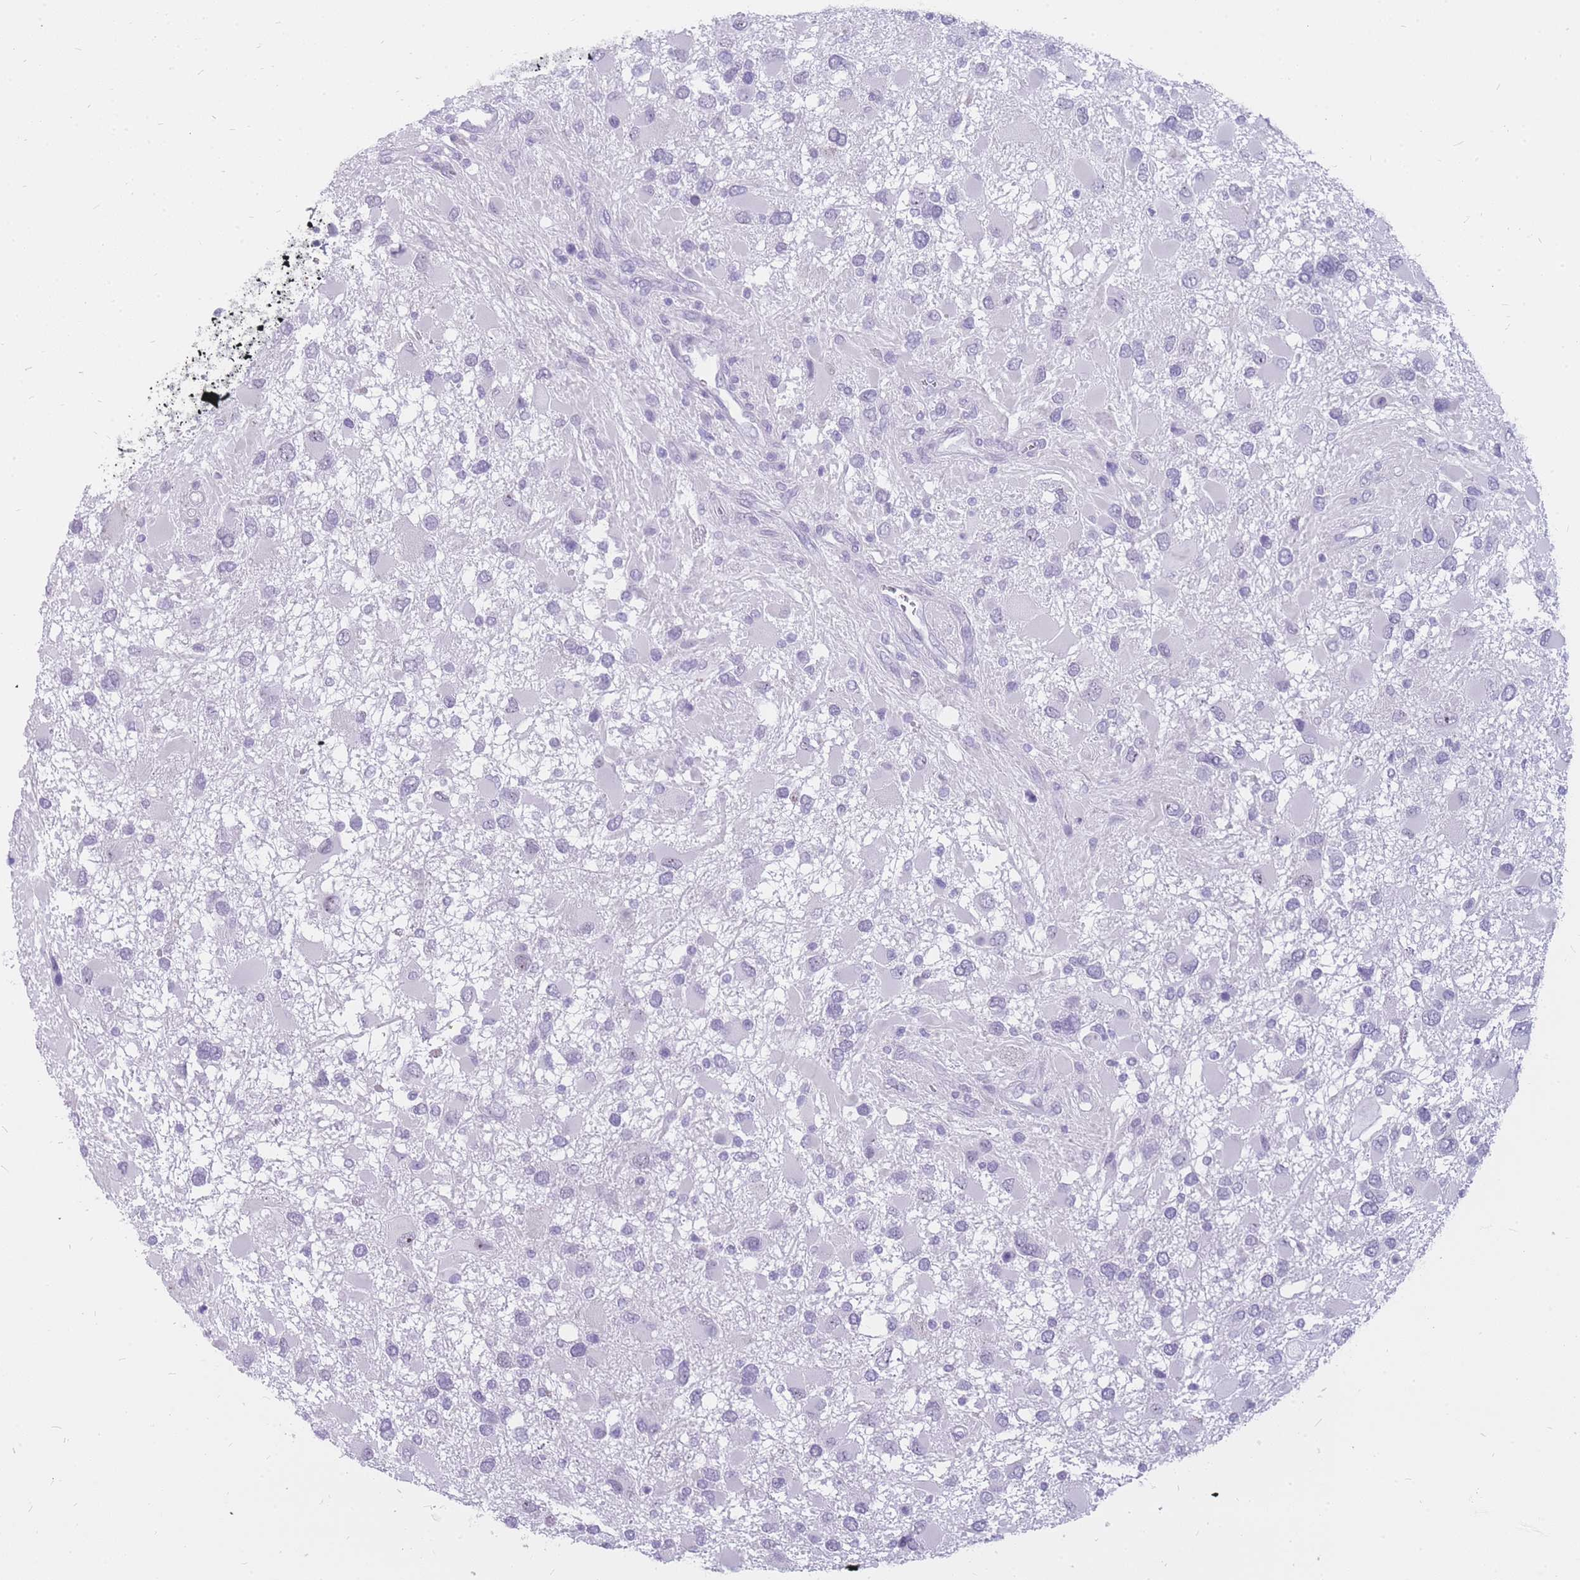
{"staining": {"intensity": "negative", "quantity": "none", "location": "none"}, "tissue": "glioma", "cell_type": "Tumor cells", "image_type": "cancer", "snomed": [{"axis": "morphology", "description": "Glioma, malignant, High grade"}, {"axis": "topography", "description": "Brain"}], "caption": "IHC photomicrograph of human malignant glioma (high-grade) stained for a protein (brown), which reveals no expression in tumor cells. The staining is performed using DAB (3,3'-diaminobenzidine) brown chromogen with nuclei counter-stained in using hematoxylin.", "gene": "INS", "patient": {"sex": "male", "age": 53}}